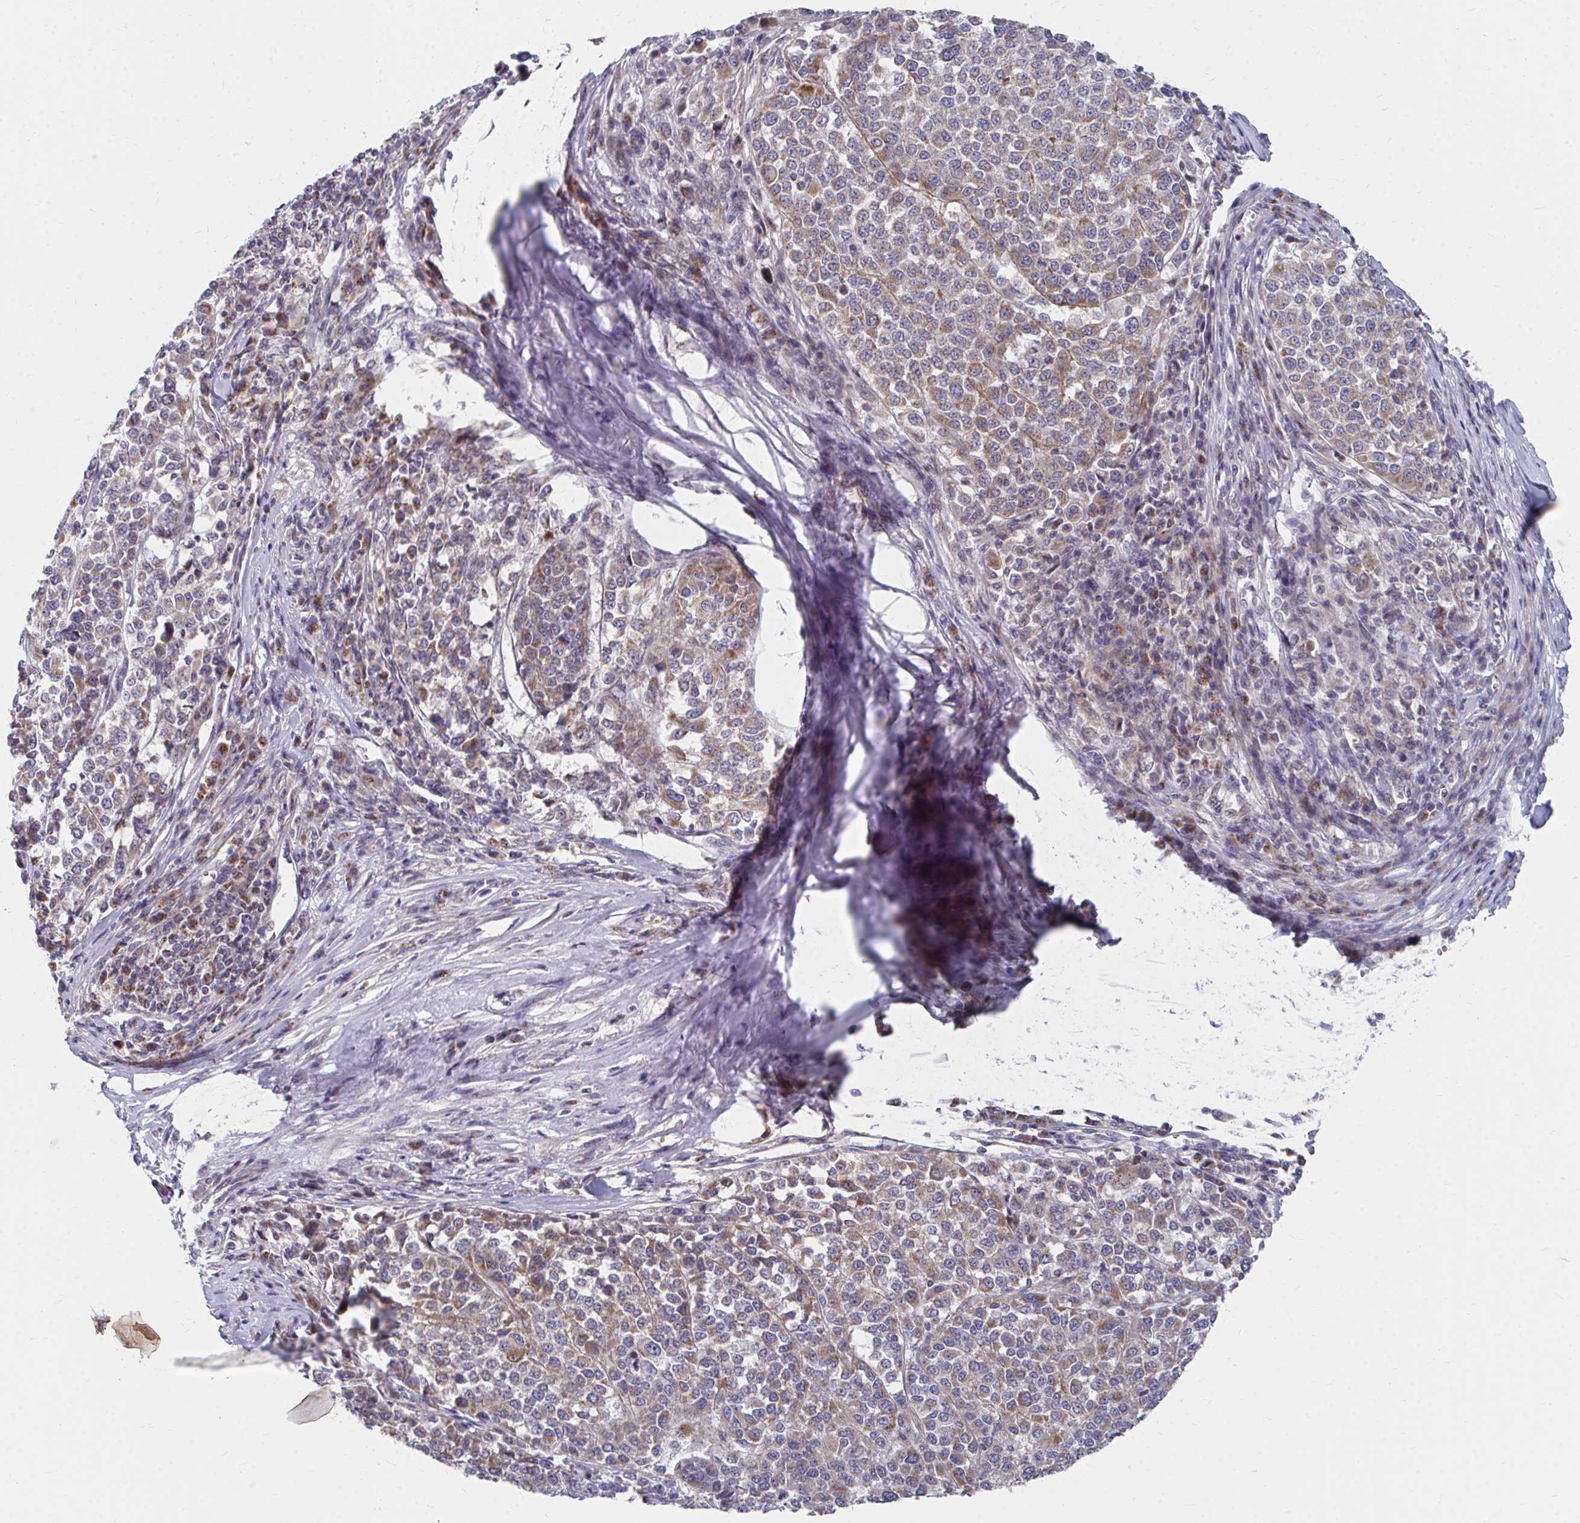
{"staining": {"intensity": "moderate", "quantity": "25%-75%", "location": "cytoplasmic/membranous"}, "tissue": "melanoma", "cell_type": "Tumor cells", "image_type": "cancer", "snomed": [{"axis": "morphology", "description": "Malignant melanoma, Metastatic site"}, {"axis": "topography", "description": "Lymph node"}], "caption": "A photomicrograph of human melanoma stained for a protein reveals moderate cytoplasmic/membranous brown staining in tumor cells.", "gene": "PEX3", "patient": {"sex": "male", "age": 44}}